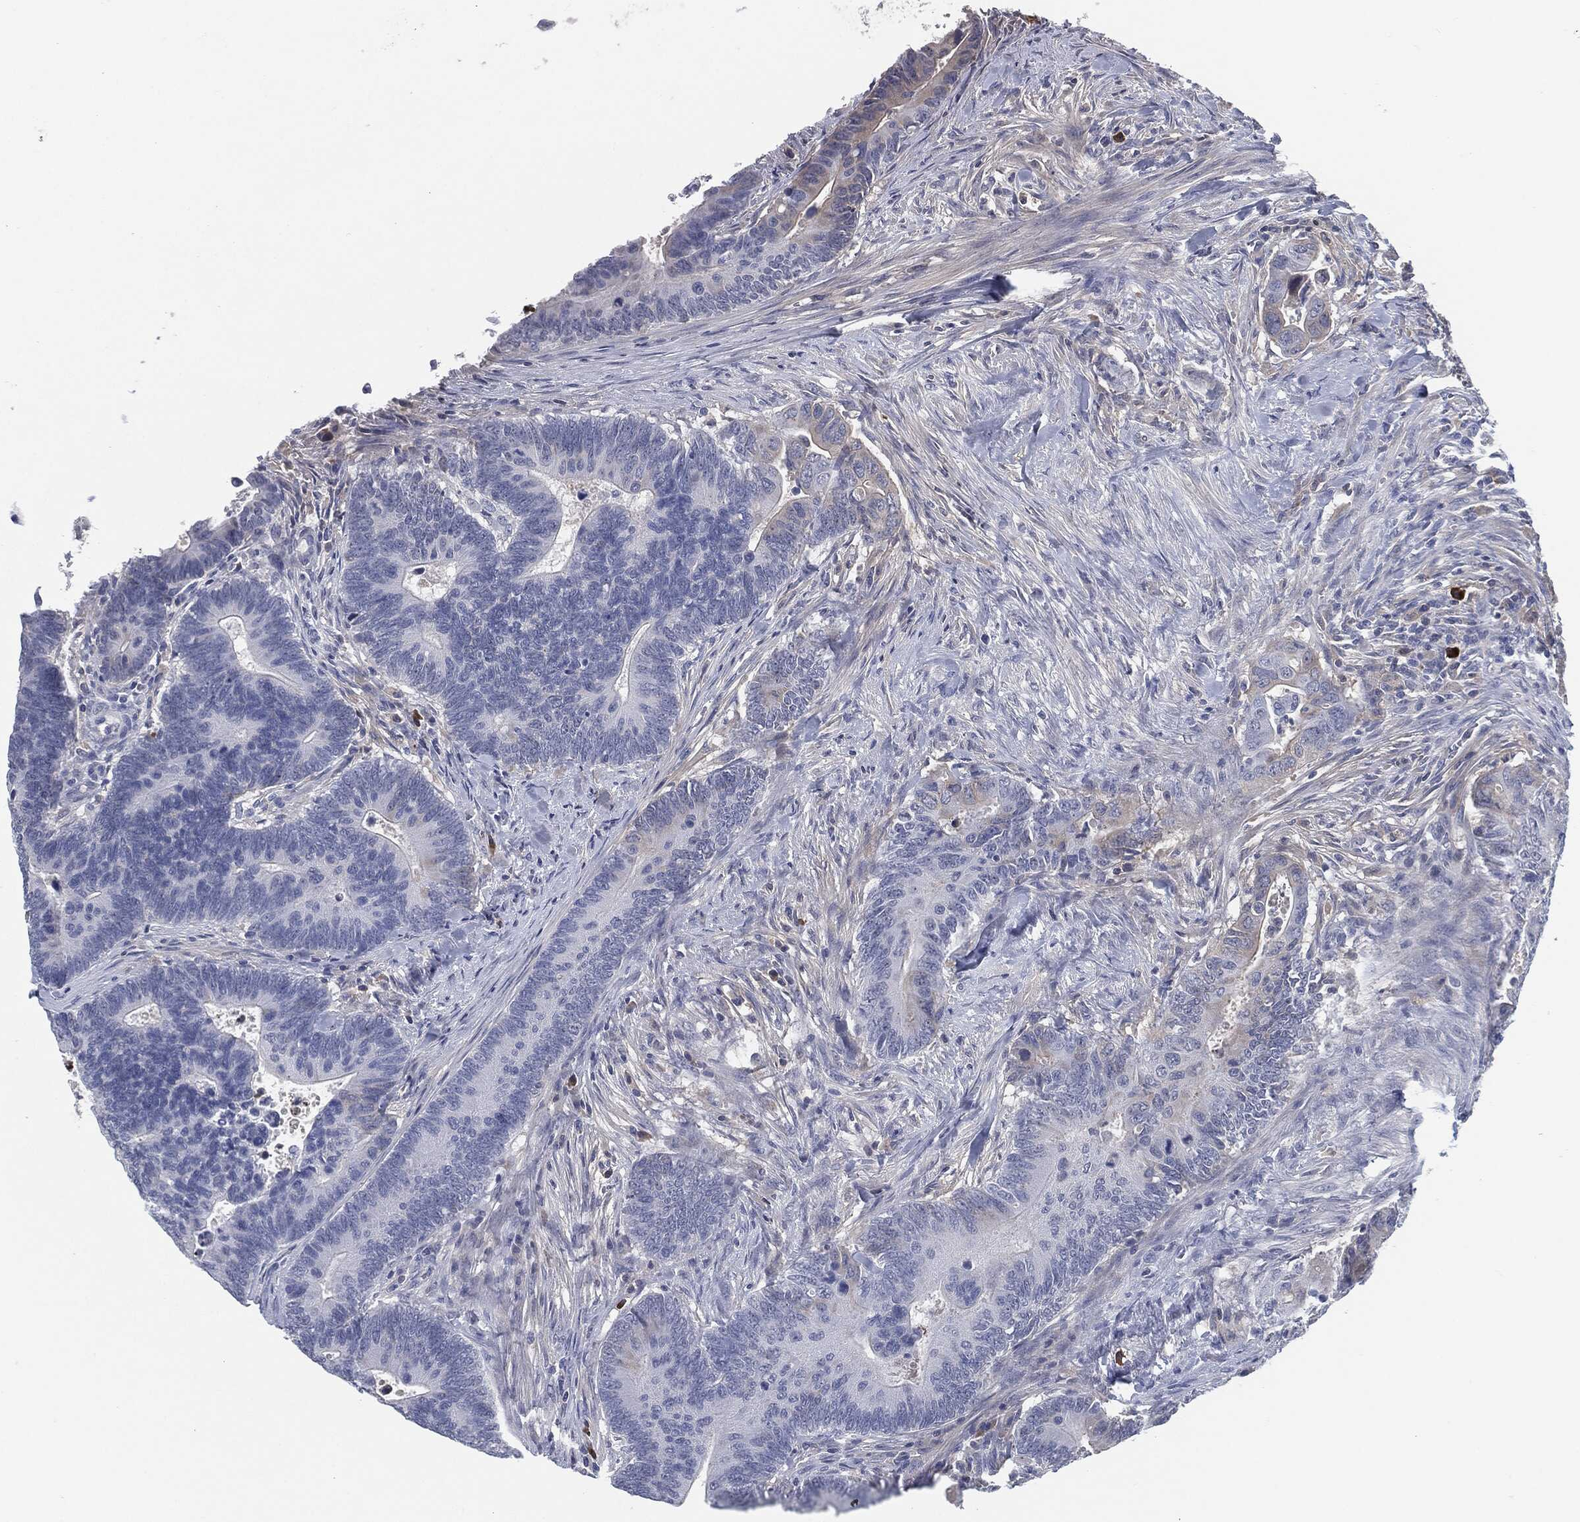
{"staining": {"intensity": "negative", "quantity": "none", "location": "none"}, "tissue": "colorectal cancer", "cell_type": "Tumor cells", "image_type": "cancer", "snomed": [{"axis": "morphology", "description": "Adenocarcinoma, NOS"}, {"axis": "topography", "description": "Colon"}], "caption": "The micrograph exhibits no significant expression in tumor cells of colorectal cancer. The staining was performed using DAB (3,3'-diaminobenzidine) to visualize the protein expression in brown, while the nuclei were stained in blue with hematoxylin (Magnification: 20x).", "gene": "MST1", "patient": {"sex": "male", "age": 75}}